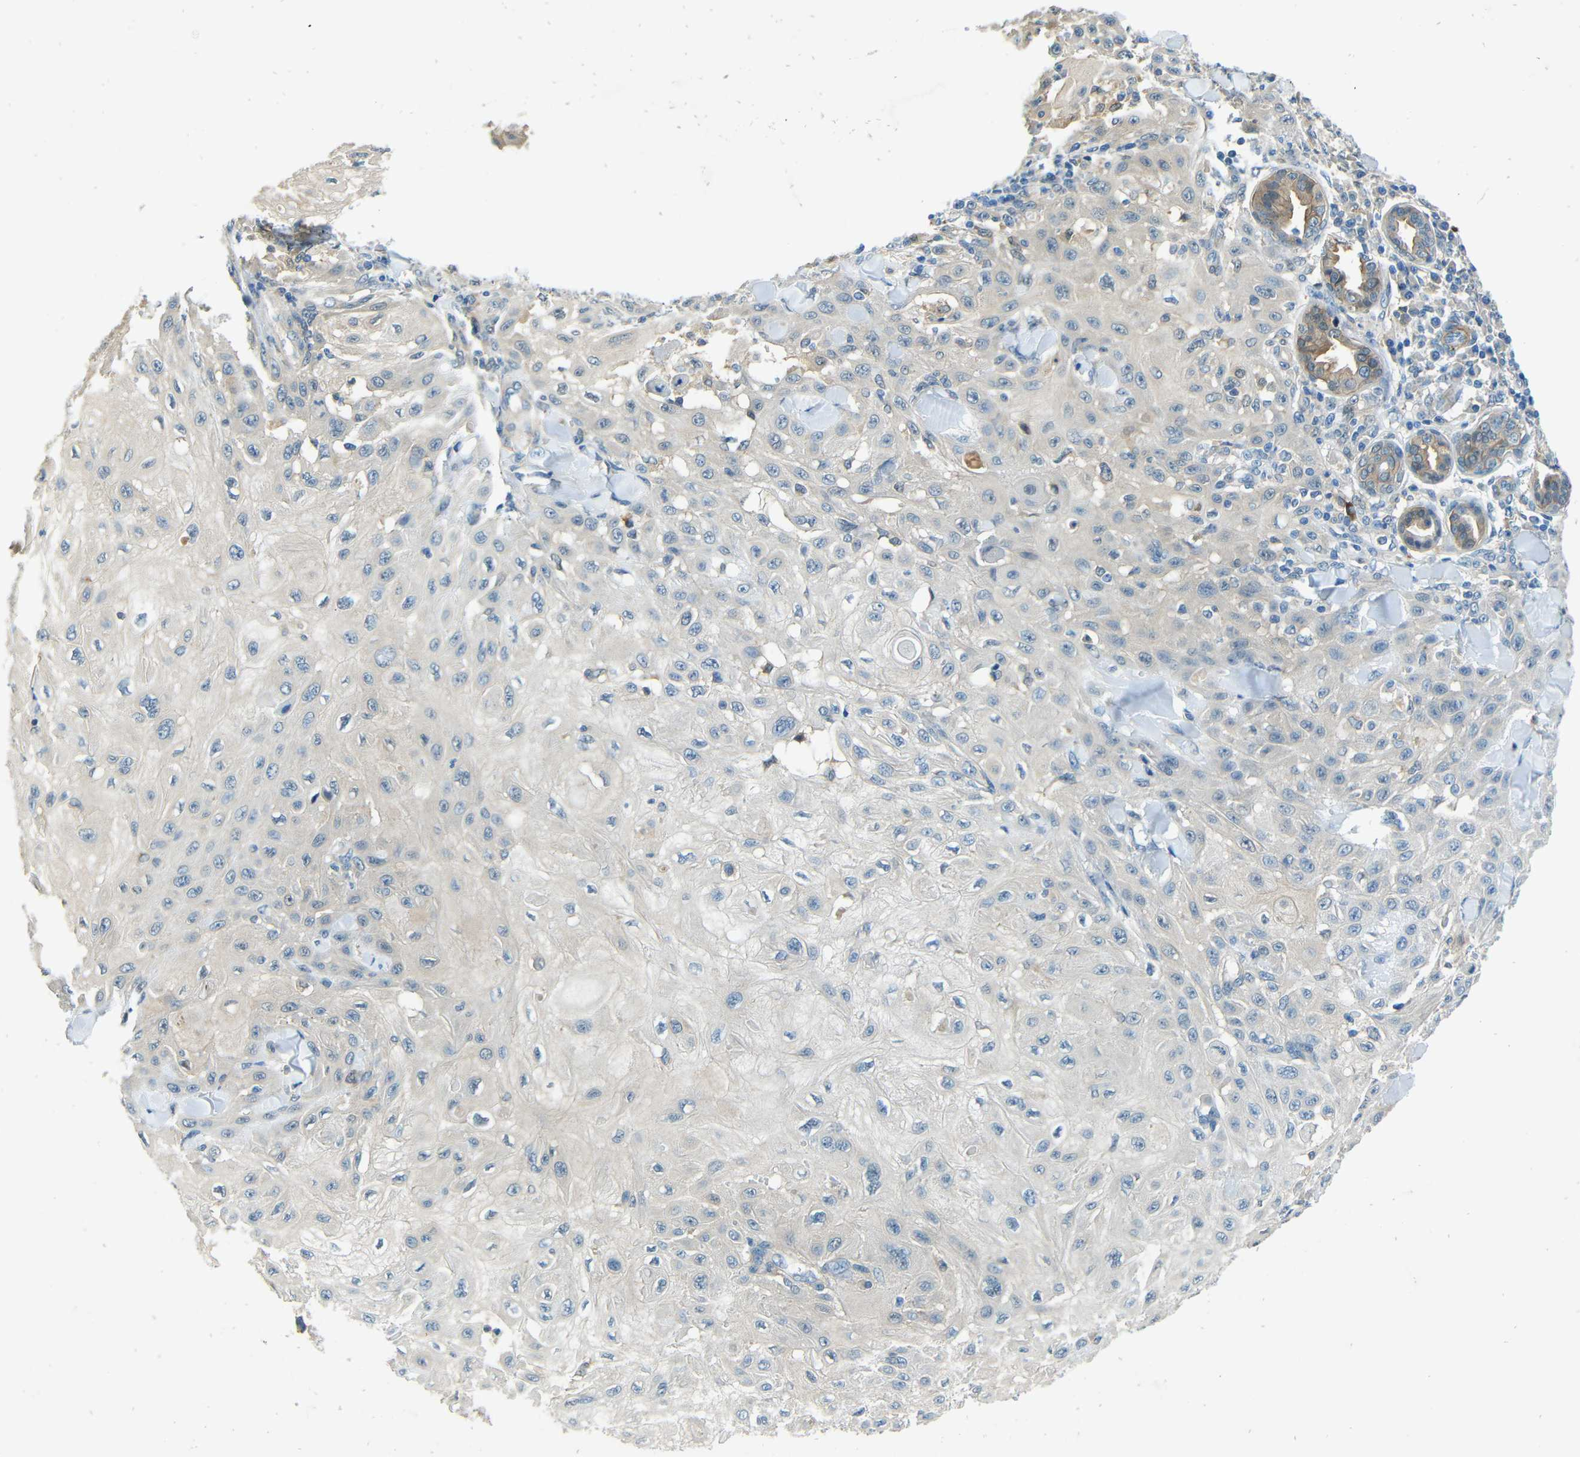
{"staining": {"intensity": "weak", "quantity": "<25%", "location": "cytoplasmic/membranous"}, "tissue": "skin cancer", "cell_type": "Tumor cells", "image_type": "cancer", "snomed": [{"axis": "morphology", "description": "Squamous cell carcinoma, NOS"}, {"axis": "topography", "description": "Skin"}], "caption": "There is no significant staining in tumor cells of squamous cell carcinoma (skin).", "gene": "CYP26B1", "patient": {"sex": "male", "age": 24}}